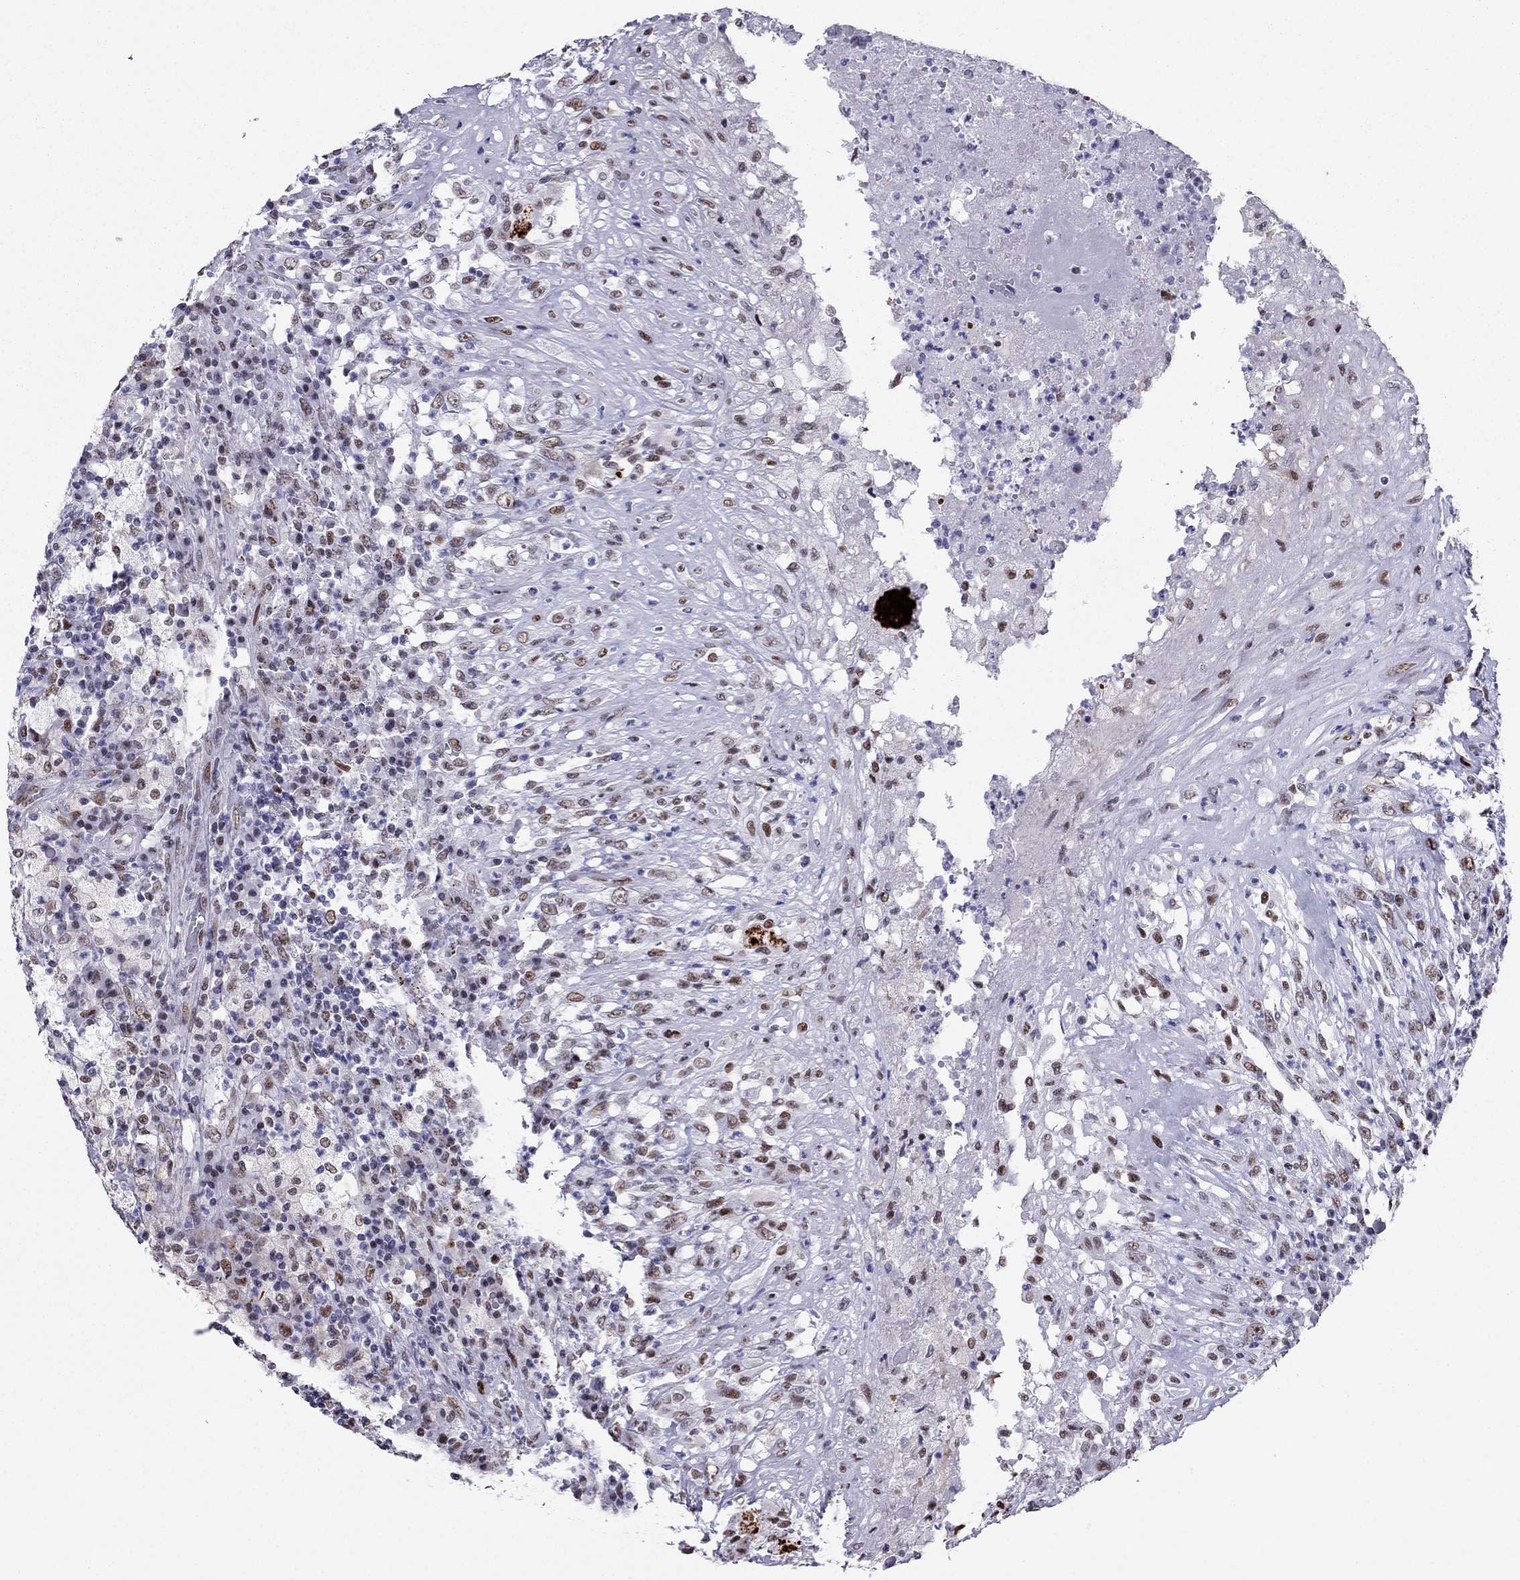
{"staining": {"intensity": "strong", "quantity": "25%-75%", "location": "nuclear"}, "tissue": "testis cancer", "cell_type": "Tumor cells", "image_type": "cancer", "snomed": [{"axis": "morphology", "description": "Necrosis, NOS"}, {"axis": "morphology", "description": "Carcinoma, Embryonal, NOS"}, {"axis": "topography", "description": "Testis"}], "caption": "Immunohistochemistry (IHC) of human testis cancer (embryonal carcinoma) shows high levels of strong nuclear positivity in about 25%-75% of tumor cells. Using DAB (3,3'-diaminobenzidine) (brown) and hematoxylin (blue) stains, captured at high magnification using brightfield microscopy.", "gene": "PPM1G", "patient": {"sex": "male", "age": 19}}